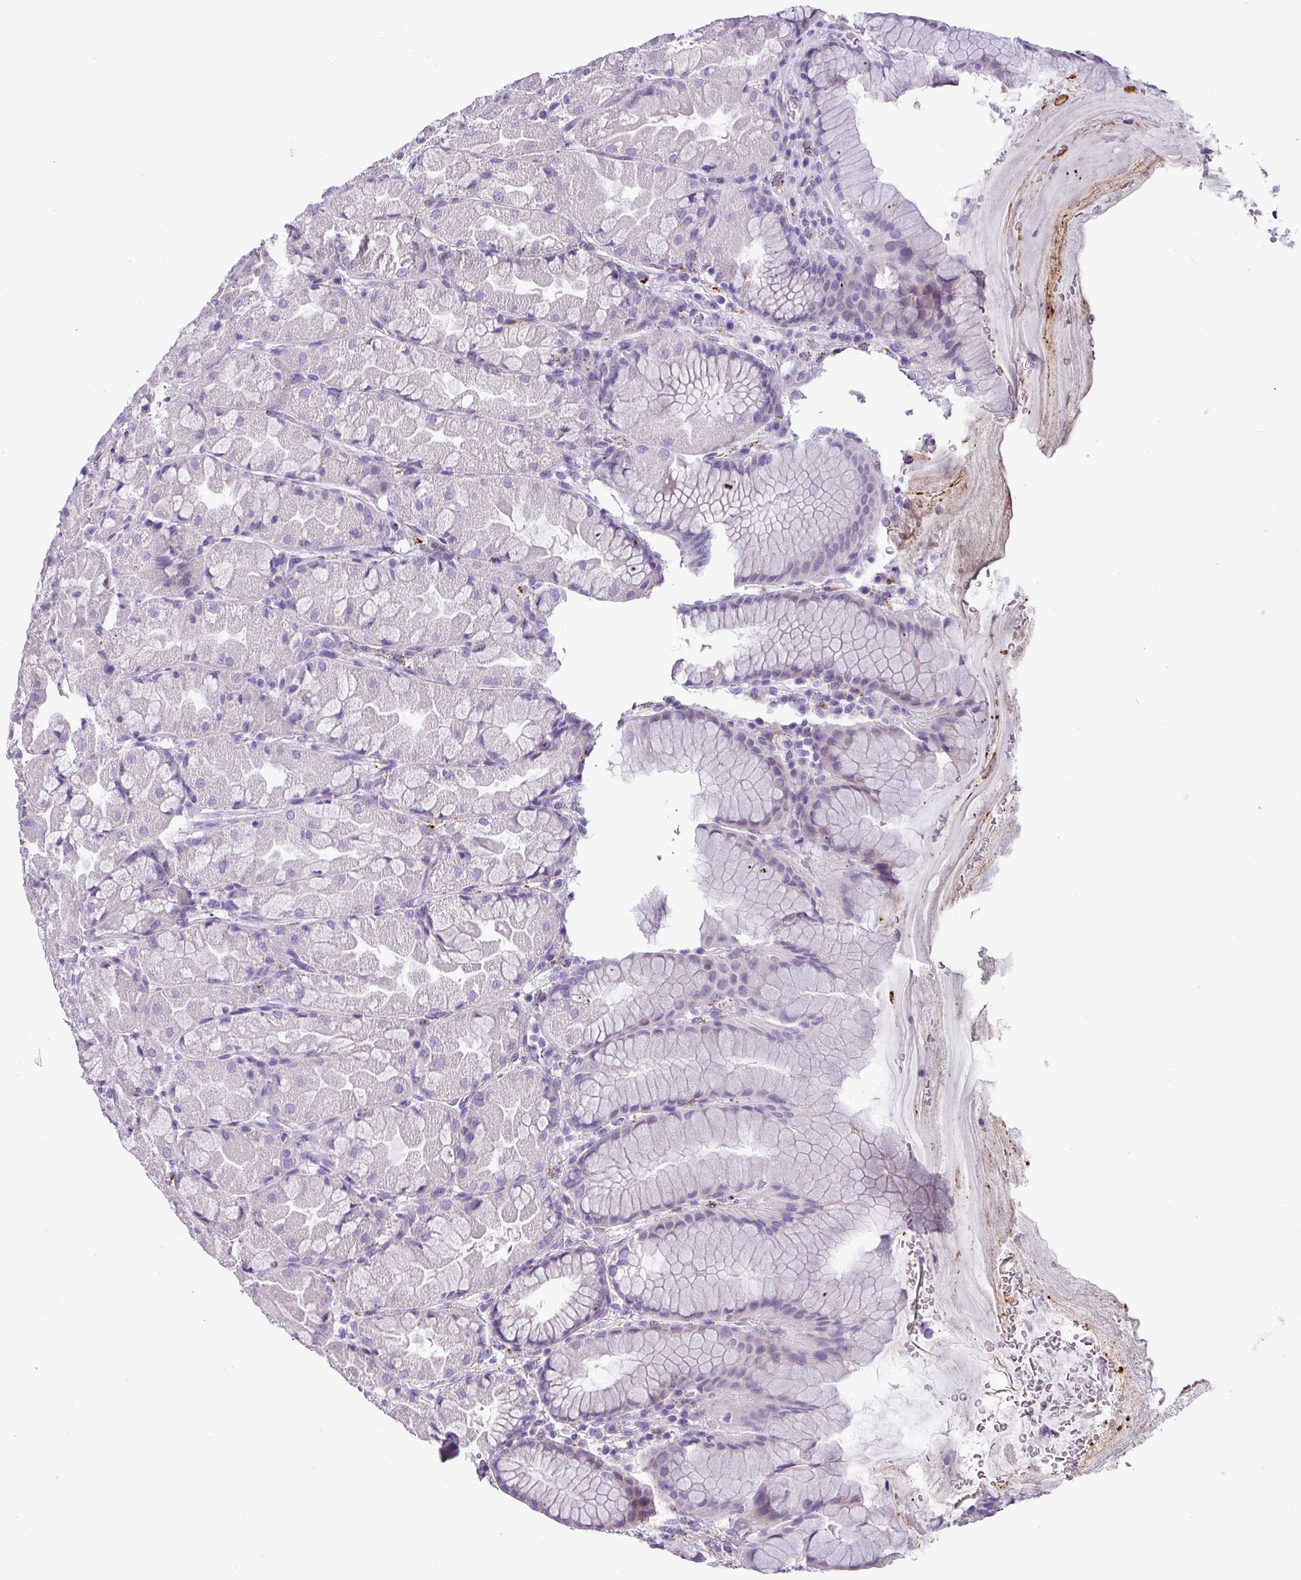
{"staining": {"intensity": "negative", "quantity": "none", "location": "none"}, "tissue": "stomach", "cell_type": "Glandular cells", "image_type": "normal", "snomed": [{"axis": "morphology", "description": "Normal tissue, NOS"}, {"axis": "topography", "description": "Stomach"}], "caption": "Human stomach stained for a protein using immunohistochemistry (IHC) reveals no staining in glandular cells.", "gene": "ZNF568", "patient": {"sex": "male", "age": 57}}